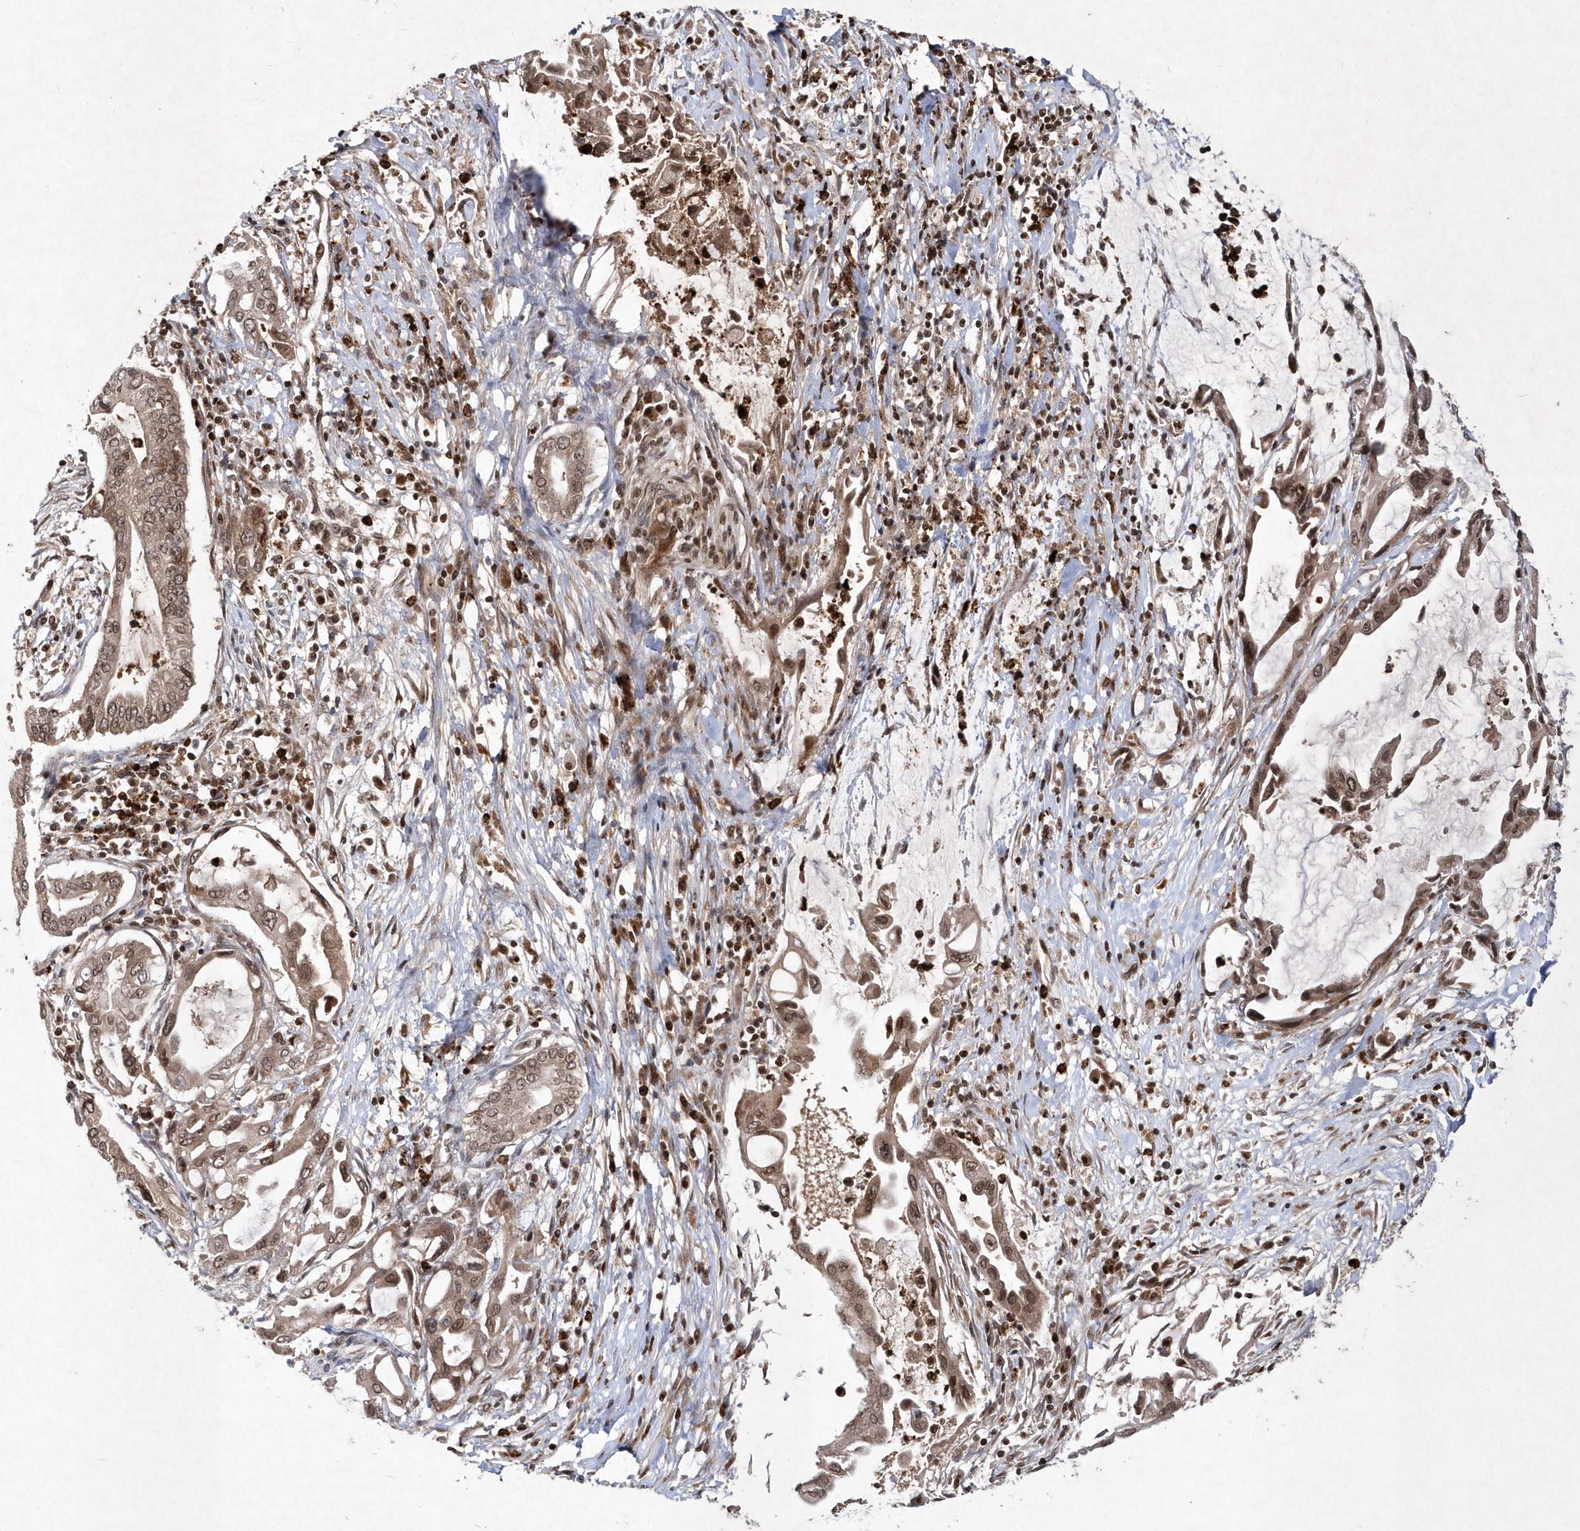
{"staining": {"intensity": "weak", "quantity": ">75%", "location": "cytoplasmic/membranous,nuclear"}, "tissue": "pancreatic cancer", "cell_type": "Tumor cells", "image_type": "cancer", "snomed": [{"axis": "morphology", "description": "Adenocarcinoma, NOS"}, {"axis": "topography", "description": "Pancreas"}], "caption": "Protein expression analysis of pancreatic adenocarcinoma reveals weak cytoplasmic/membranous and nuclear expression in about >75% of tumor cells. (IHC, brightfield microscopy, high magnification).", "gene": "SOWAHB", "patient": {"sex": "female", "age": 57}}